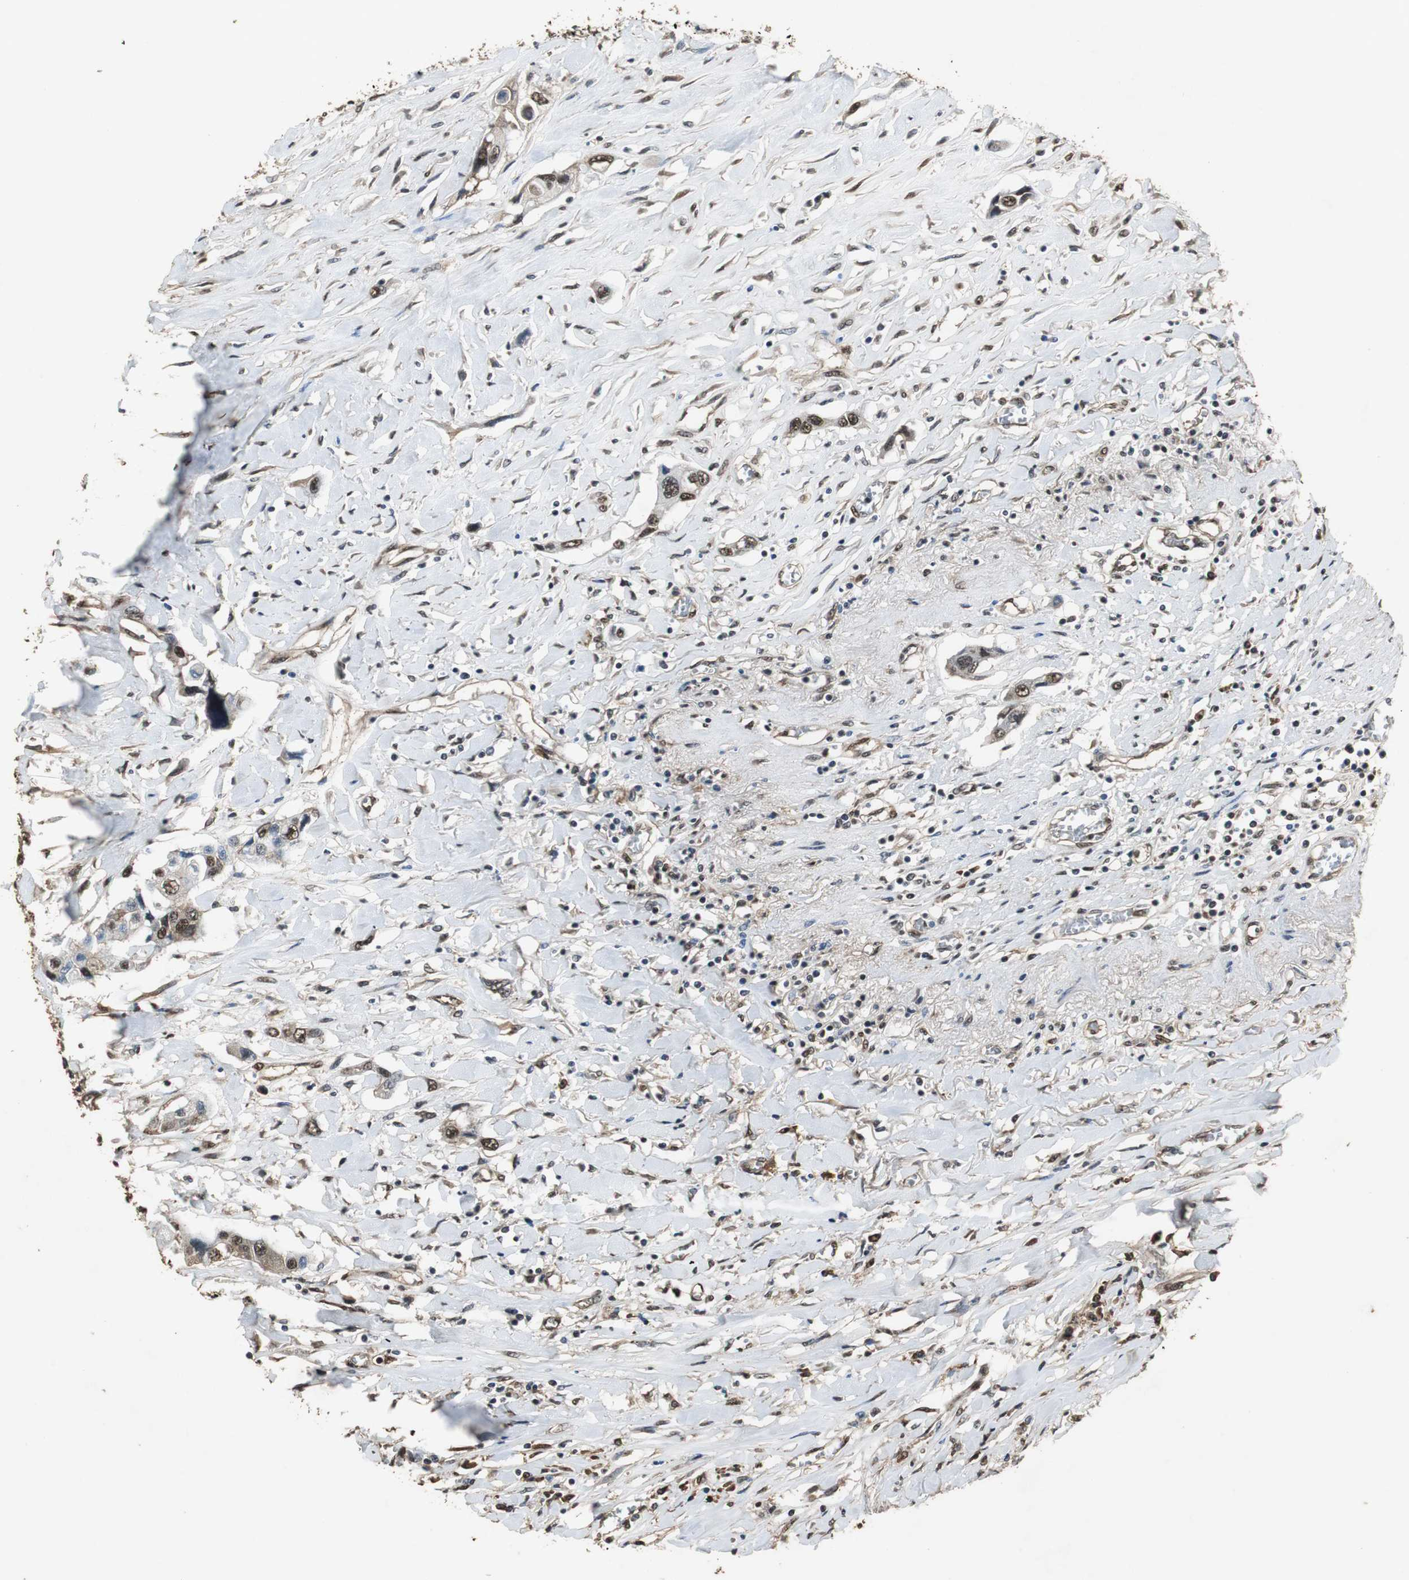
{"staining": {"intensity": "strong", "quantity": "25%-75%", "location": "cytoplasmic/membranous,nuclear"}, "tissue": "lung cancer", "cell_type": "Tumor cells", "image_type": "cancer", "snomed": [{"axis": "morphology", "description": "Squamous cell carcinoma, NOS"}, {"axis": "topography", "description": "Lung"}], "caption": "IHC staining of squamous cell carcinoma (lung), which demonstrates high levels of strong cytoplasmic/membranous and nuclear expression in about 25%-75% of tumor cells indicating strong cytoplasmic/membranous and nuclear protein staining. The staining was performed using DAB (3,3'-diaminobenzidine) (brown) for protein detection and nuclei were counterstained in hematoxylin (blue).", "gene": "PPP1R13B", "patient": {"sex": "male", "age": 71}}